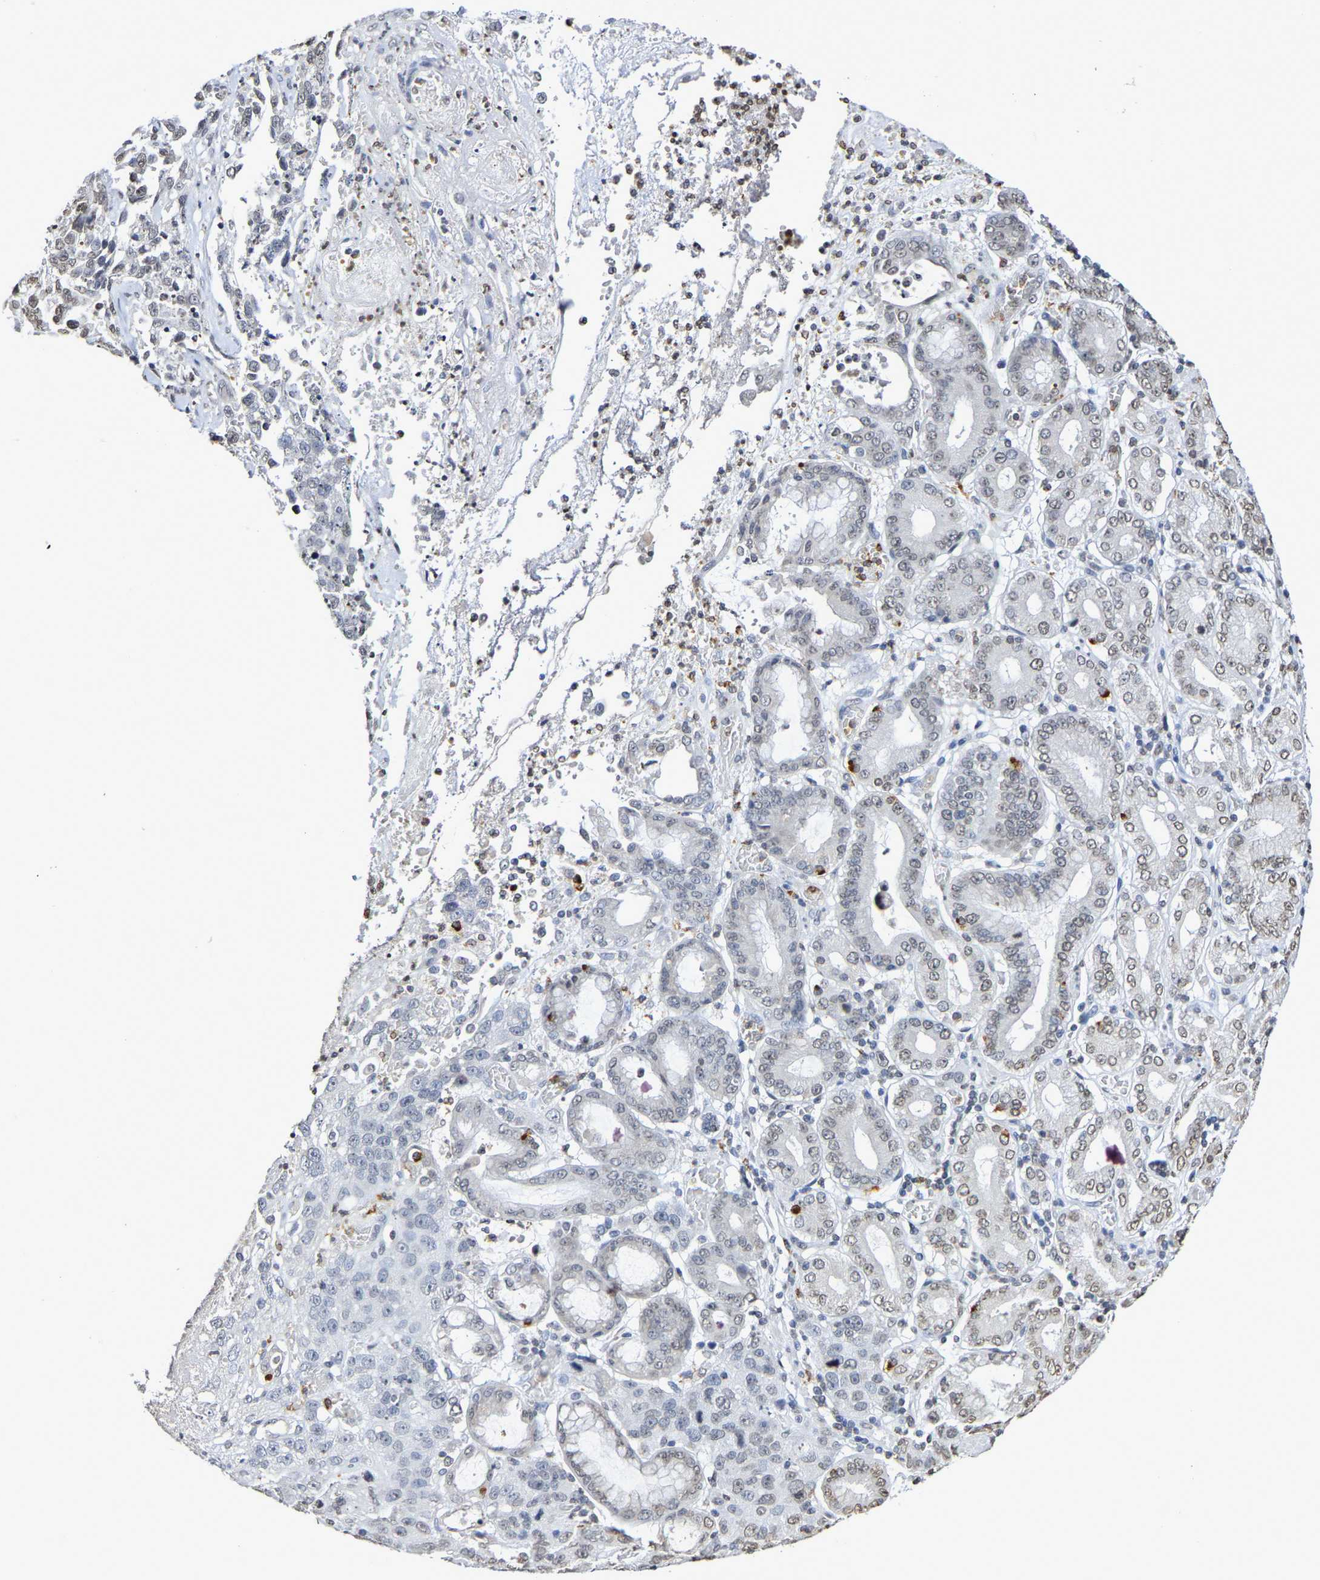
{"staining": {"intensity": "negative", "quantity": "none", "location": "none"}, "tissue": "stomach cancer", "cell_type": "Tumor cells", "image_type": "cancer", "snomed": [{"axis": "morphology", "description": "Normal tissue, NOS"}, {"axis": "morphology", "description": "Adenocarcinoma, NOS"}, {"axis": "topography", "description": "Stomach"}], "caption": "Adenocarcinoma (stomach) stained for a protein using IHC demonstrates no positivity tumor cells.", "gene": "ATF4", "patient": {"sex": "male", "age": 48}}